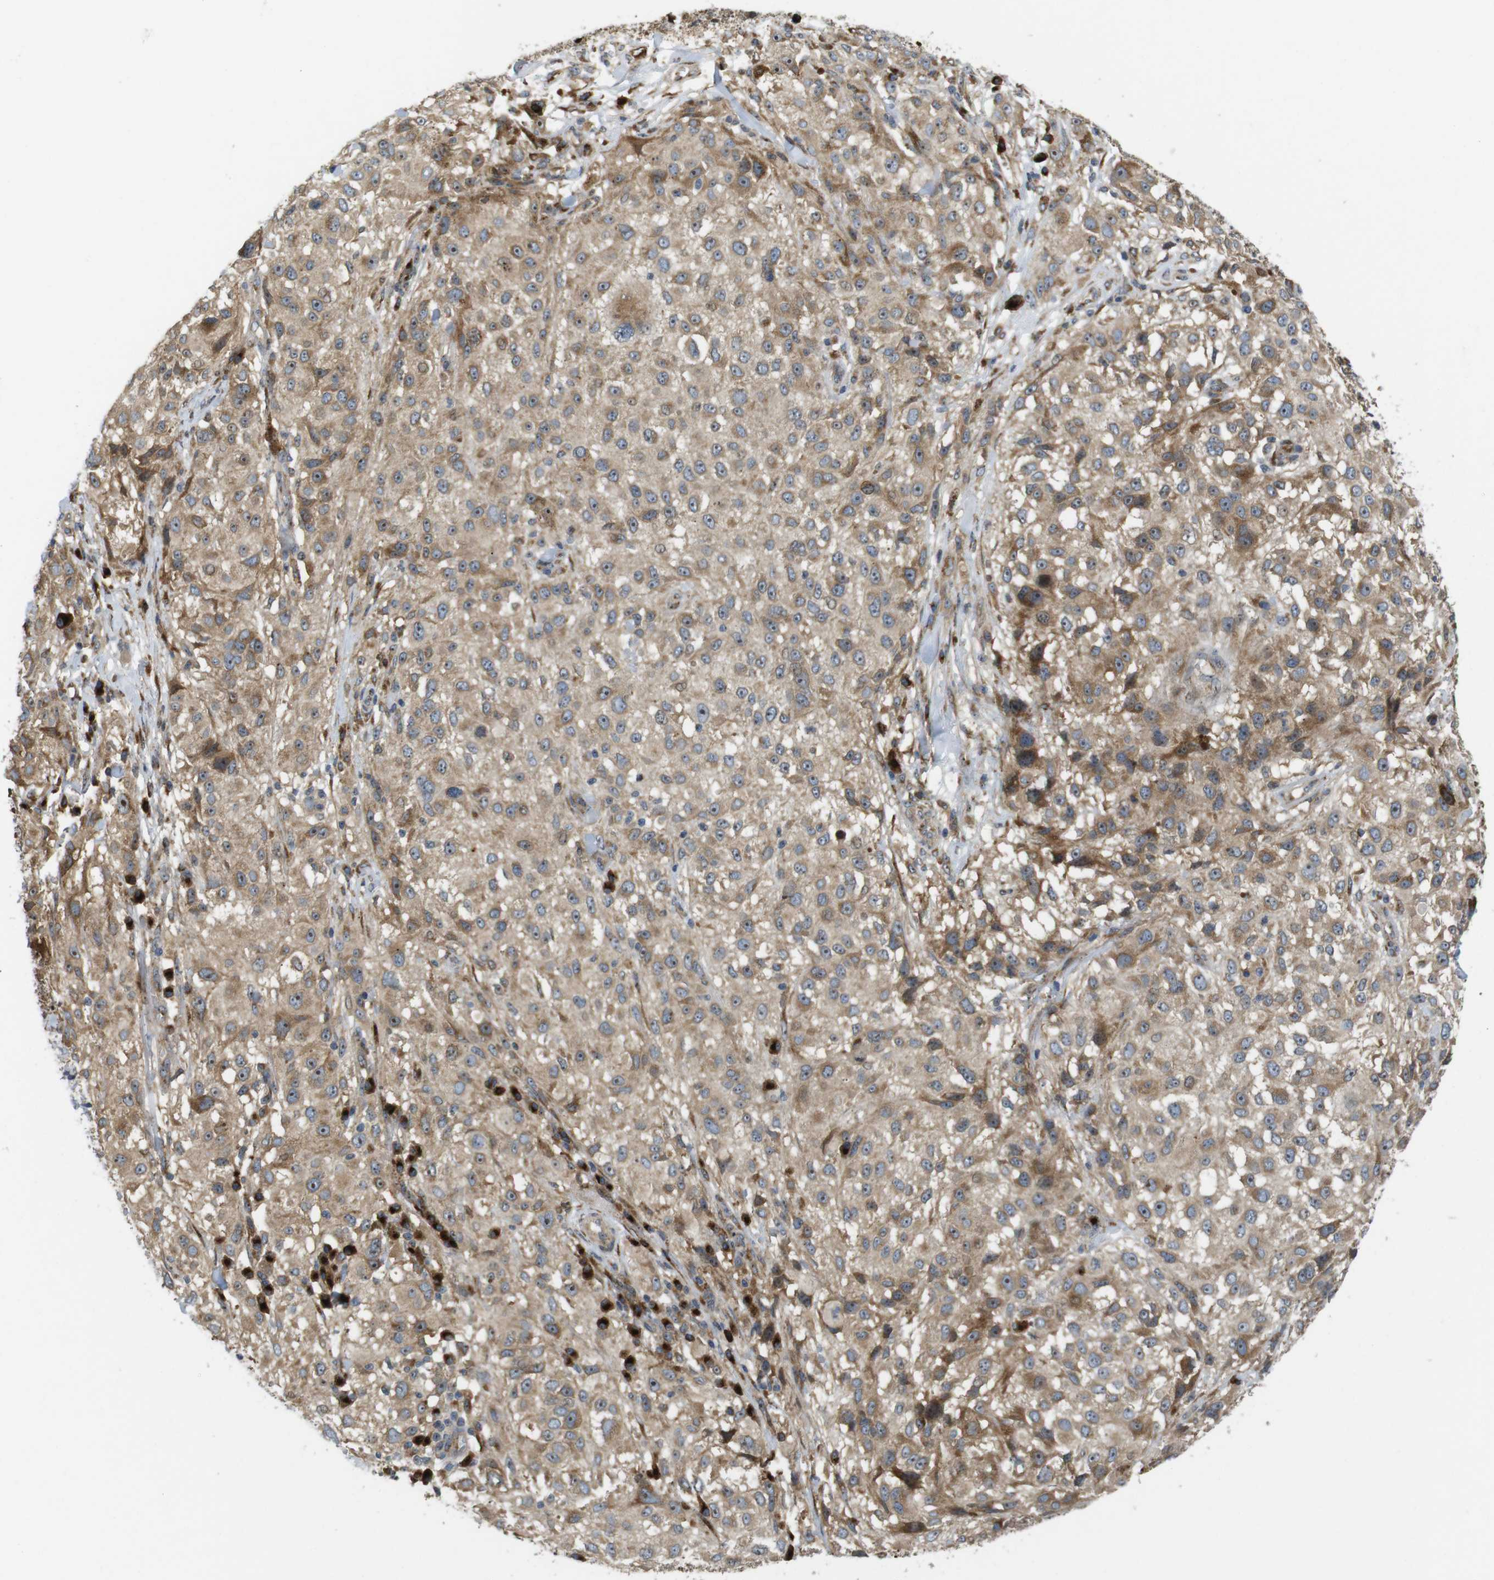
{"staining": {"intensity": "moderate", "quantity": ">75%", "location": "cytoplasmic/membranous"}, "tissue": "melanoma", "cell_type": "Tumor cells", "image_type": "cancer", "snomed": [{"axis": "morphology", "description": "Necrosis, NOS"}, {"axis": "morphology", "description": "Malignant melanoma, NOS"}, {"axis": "topography", "description": "Skin"}], "caption": "Malignant melanoma tissue shows moderate cytoplasmic/membranous positivity in about >75% of tumor cells, visualized by immunohistochemistry.", "gene": "TMEM143", "patient": {"sex": "female", "age": 87}}